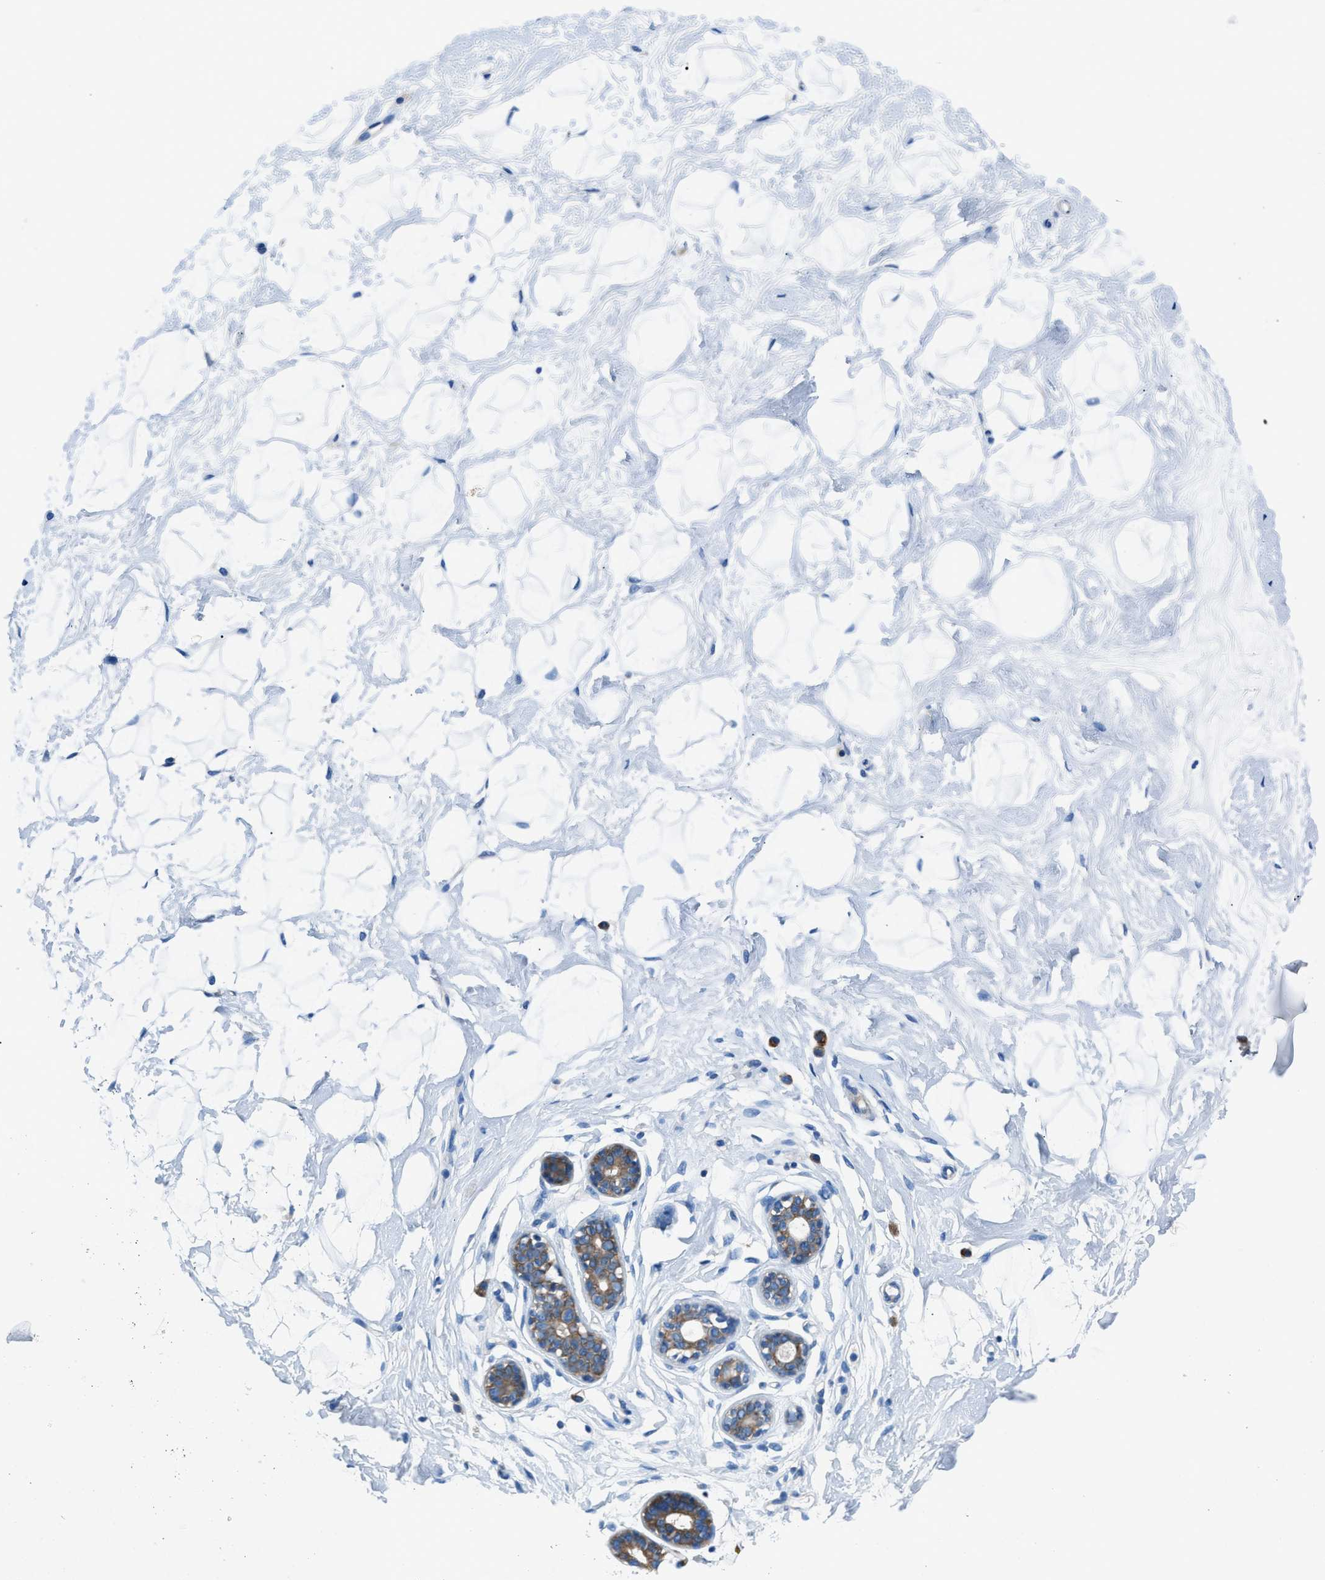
{"staining": {"intensity": "negative", "quantity": "none", "location": "none"}, "tissue": "breast", "cell_type": "Adipocytes", "image_type": "normal", "snomed": [{"axis": "morphology", "description": "Normal tissue, NOS"}, {"axis": "topography", "description": "Breast"}], "caption": "Immunohistochemistry (IHC) image of normal human breast stained for a protein (brown), which displays no staining in adipocytes.", "gene": "SARS1", "patient": {"sex": "female", "age": 23}}